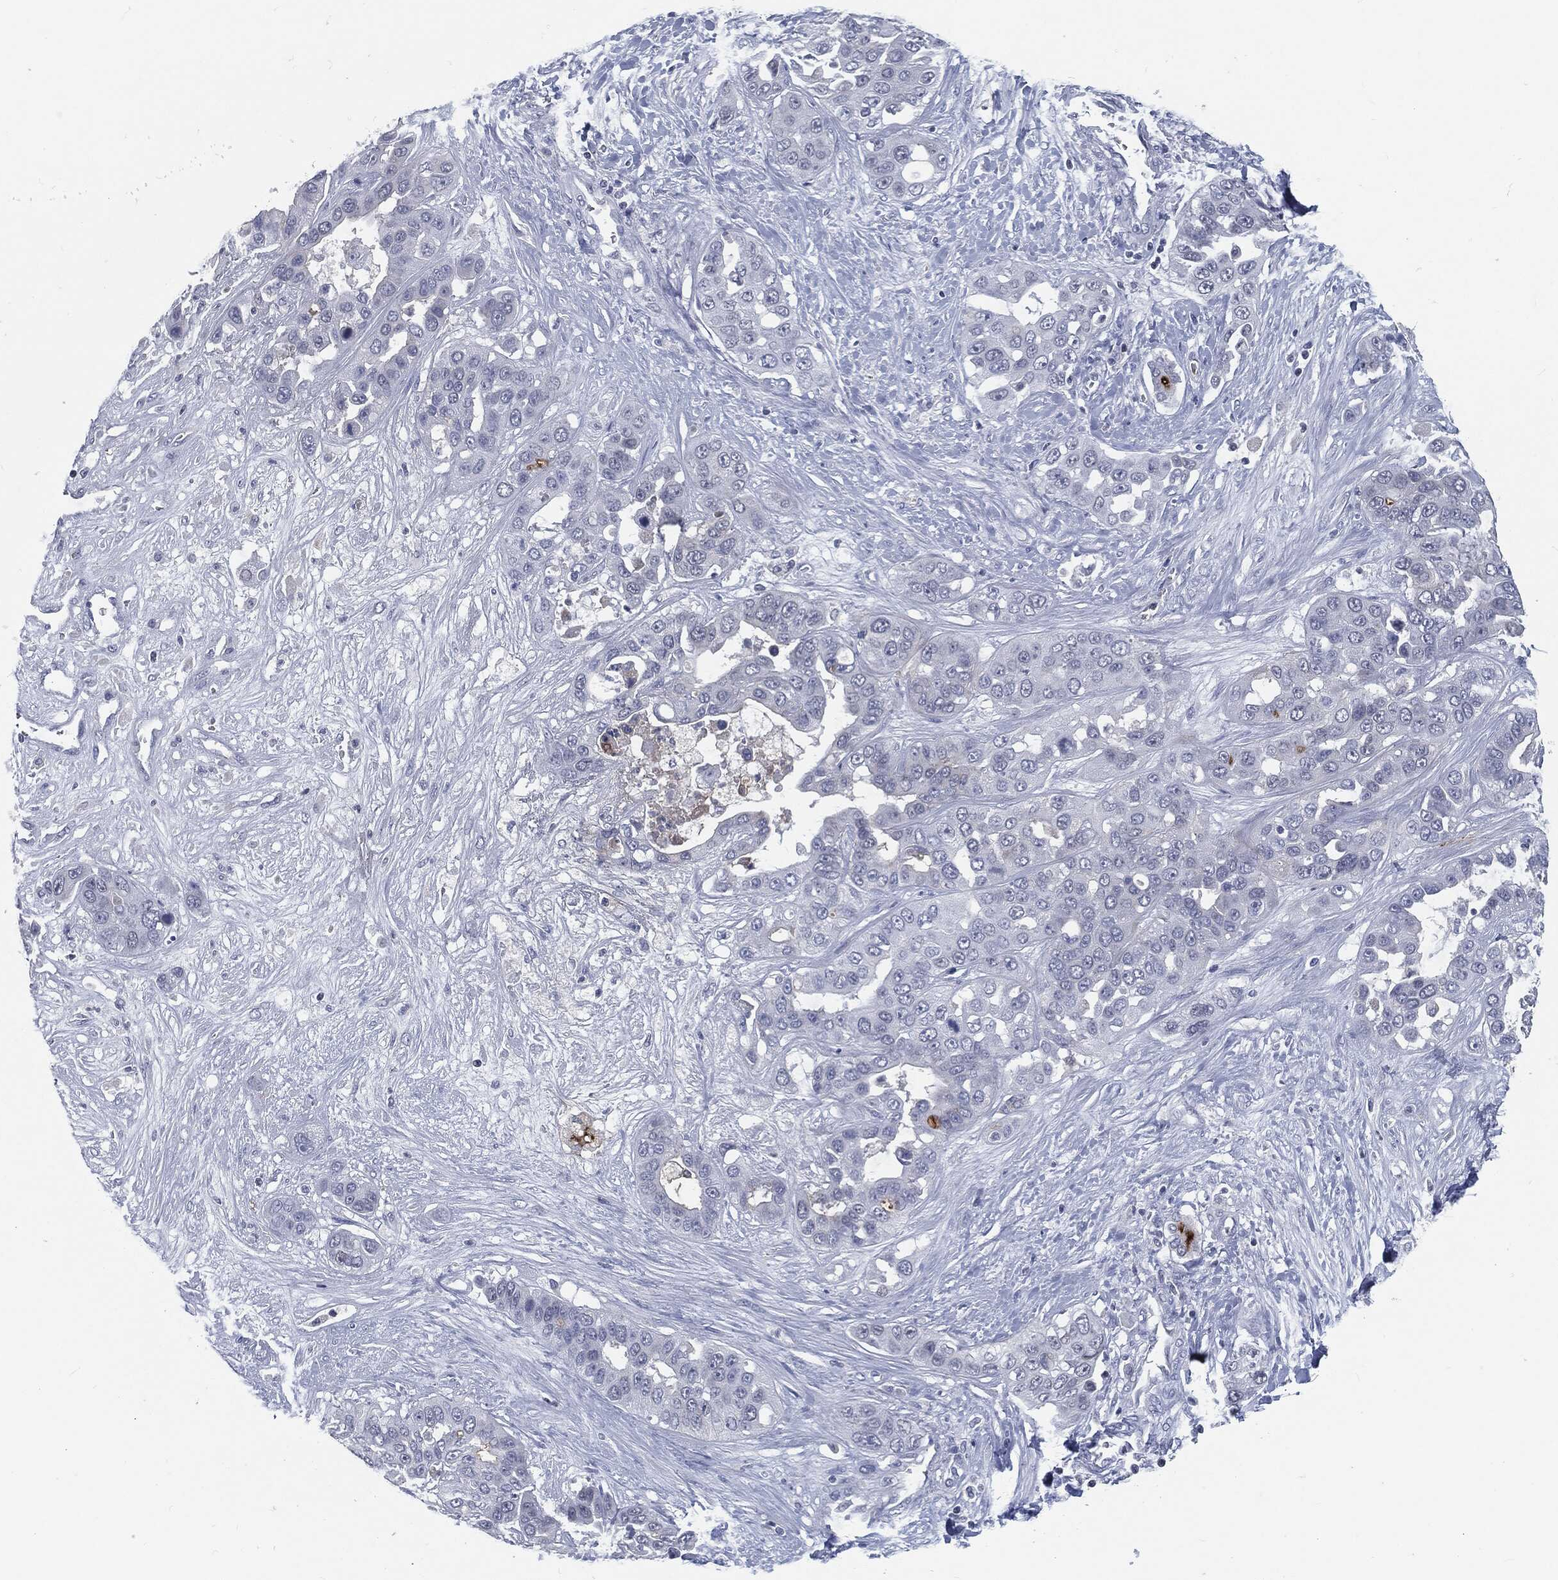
{"staining": {"intensity": "negative", "quantity": "none", "location": "none"}, "tissue": "liver cancer", "cell_type": "Tumor cells", "image_type": "cancer", "snomed": [{"axis": "morphology", "description": "Cholangiocarcinoma"}, {"axis": "topography", "description": "Liver"}], "caption": "Tumor cells are negative for protein expression in human liver cancer (cholangiocarcinoma).", "gene": "PROM1", "patient": {"sex": "female", "age": 52}}